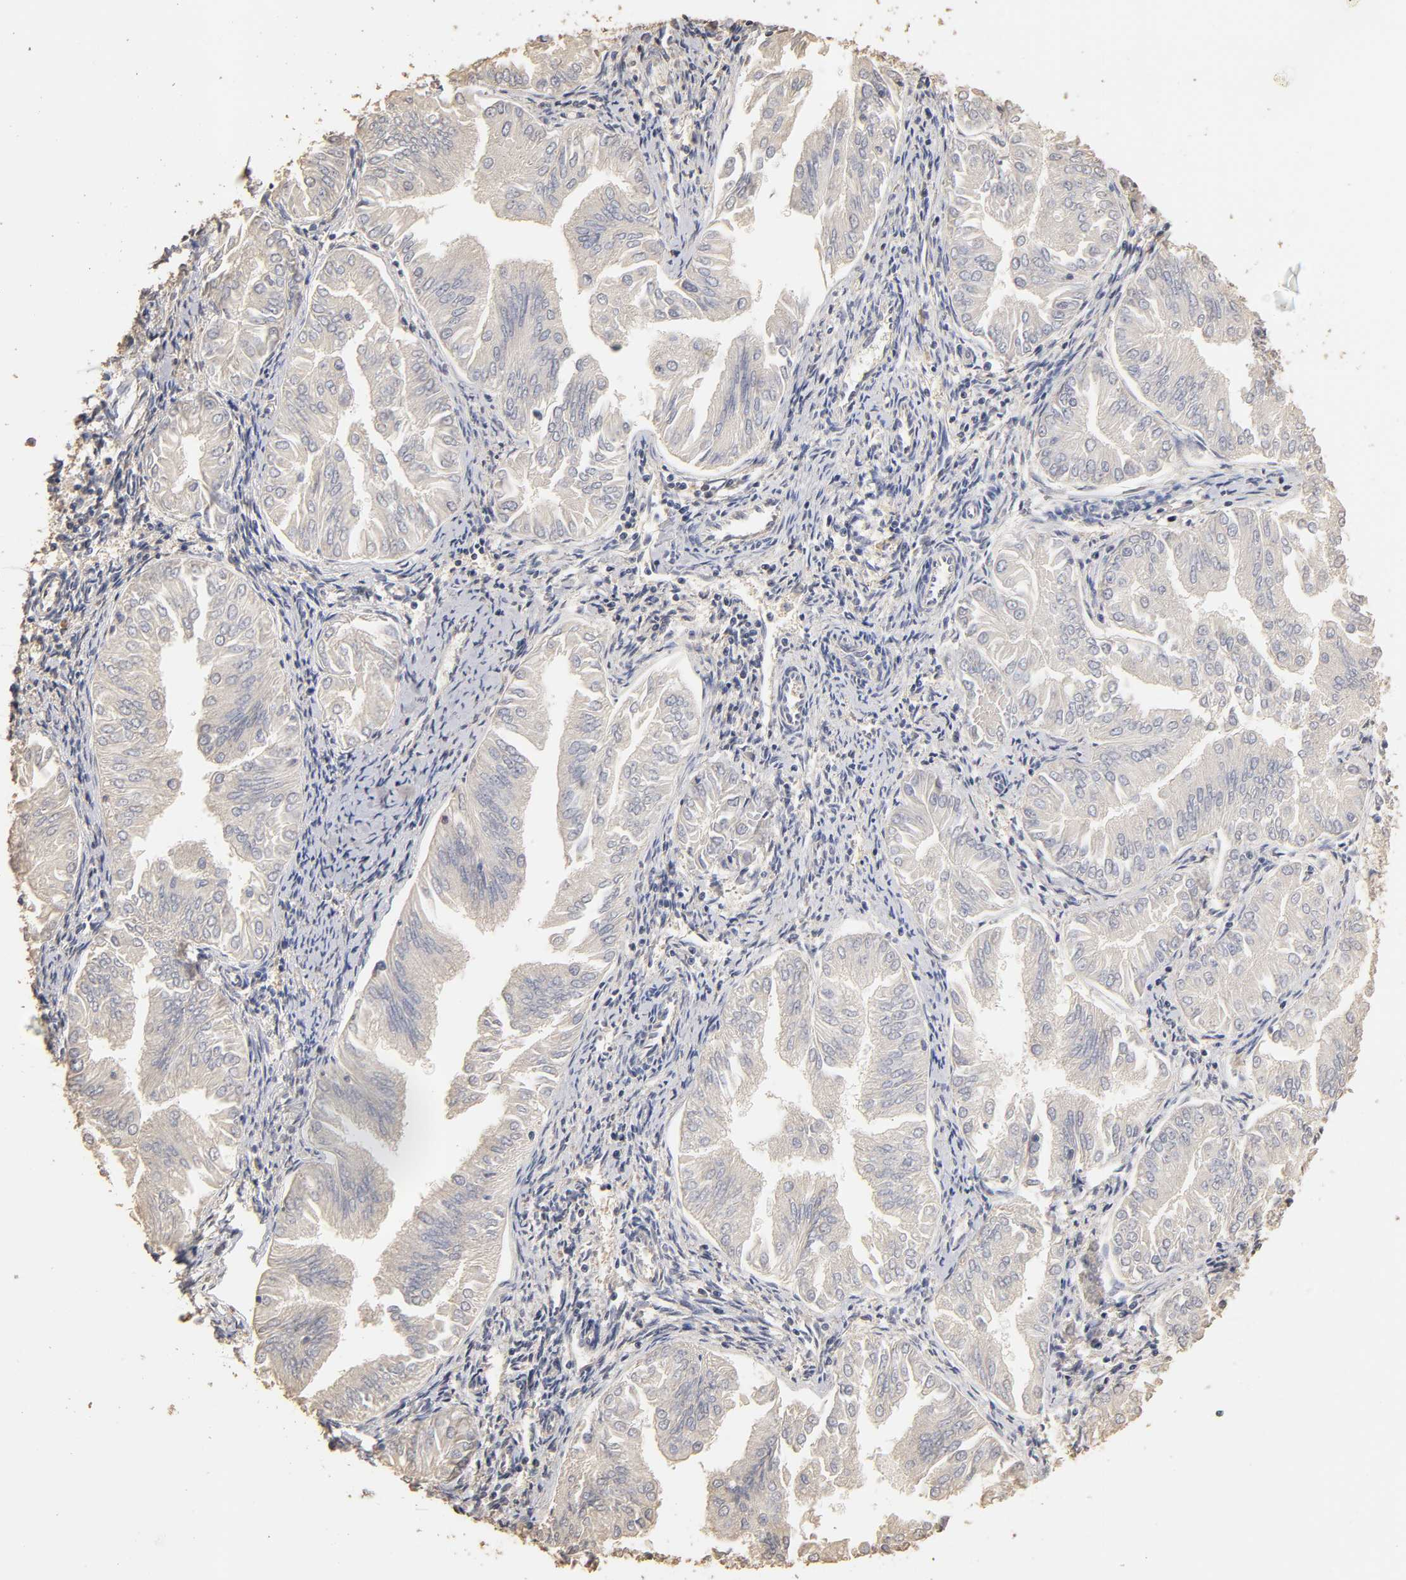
{"staining": {"intensity": "negative", "quantity": "none", "location": "none"}, "tissue": "endometrial cancer", "cell_type": "Tumor cells", "image_type": "cancer", "snomed": [{"axis": "morphology", "description": "Adenocarcinoma, NOS"}, {"axis": "topography", "description": "Endometrium"}], "caption": "Protein analysis of endometrial adenocarcinoma shows no significant positivity in tumor cells.", "gene": "VSIG4", "patient": {"sex": "female", "age": 53}}